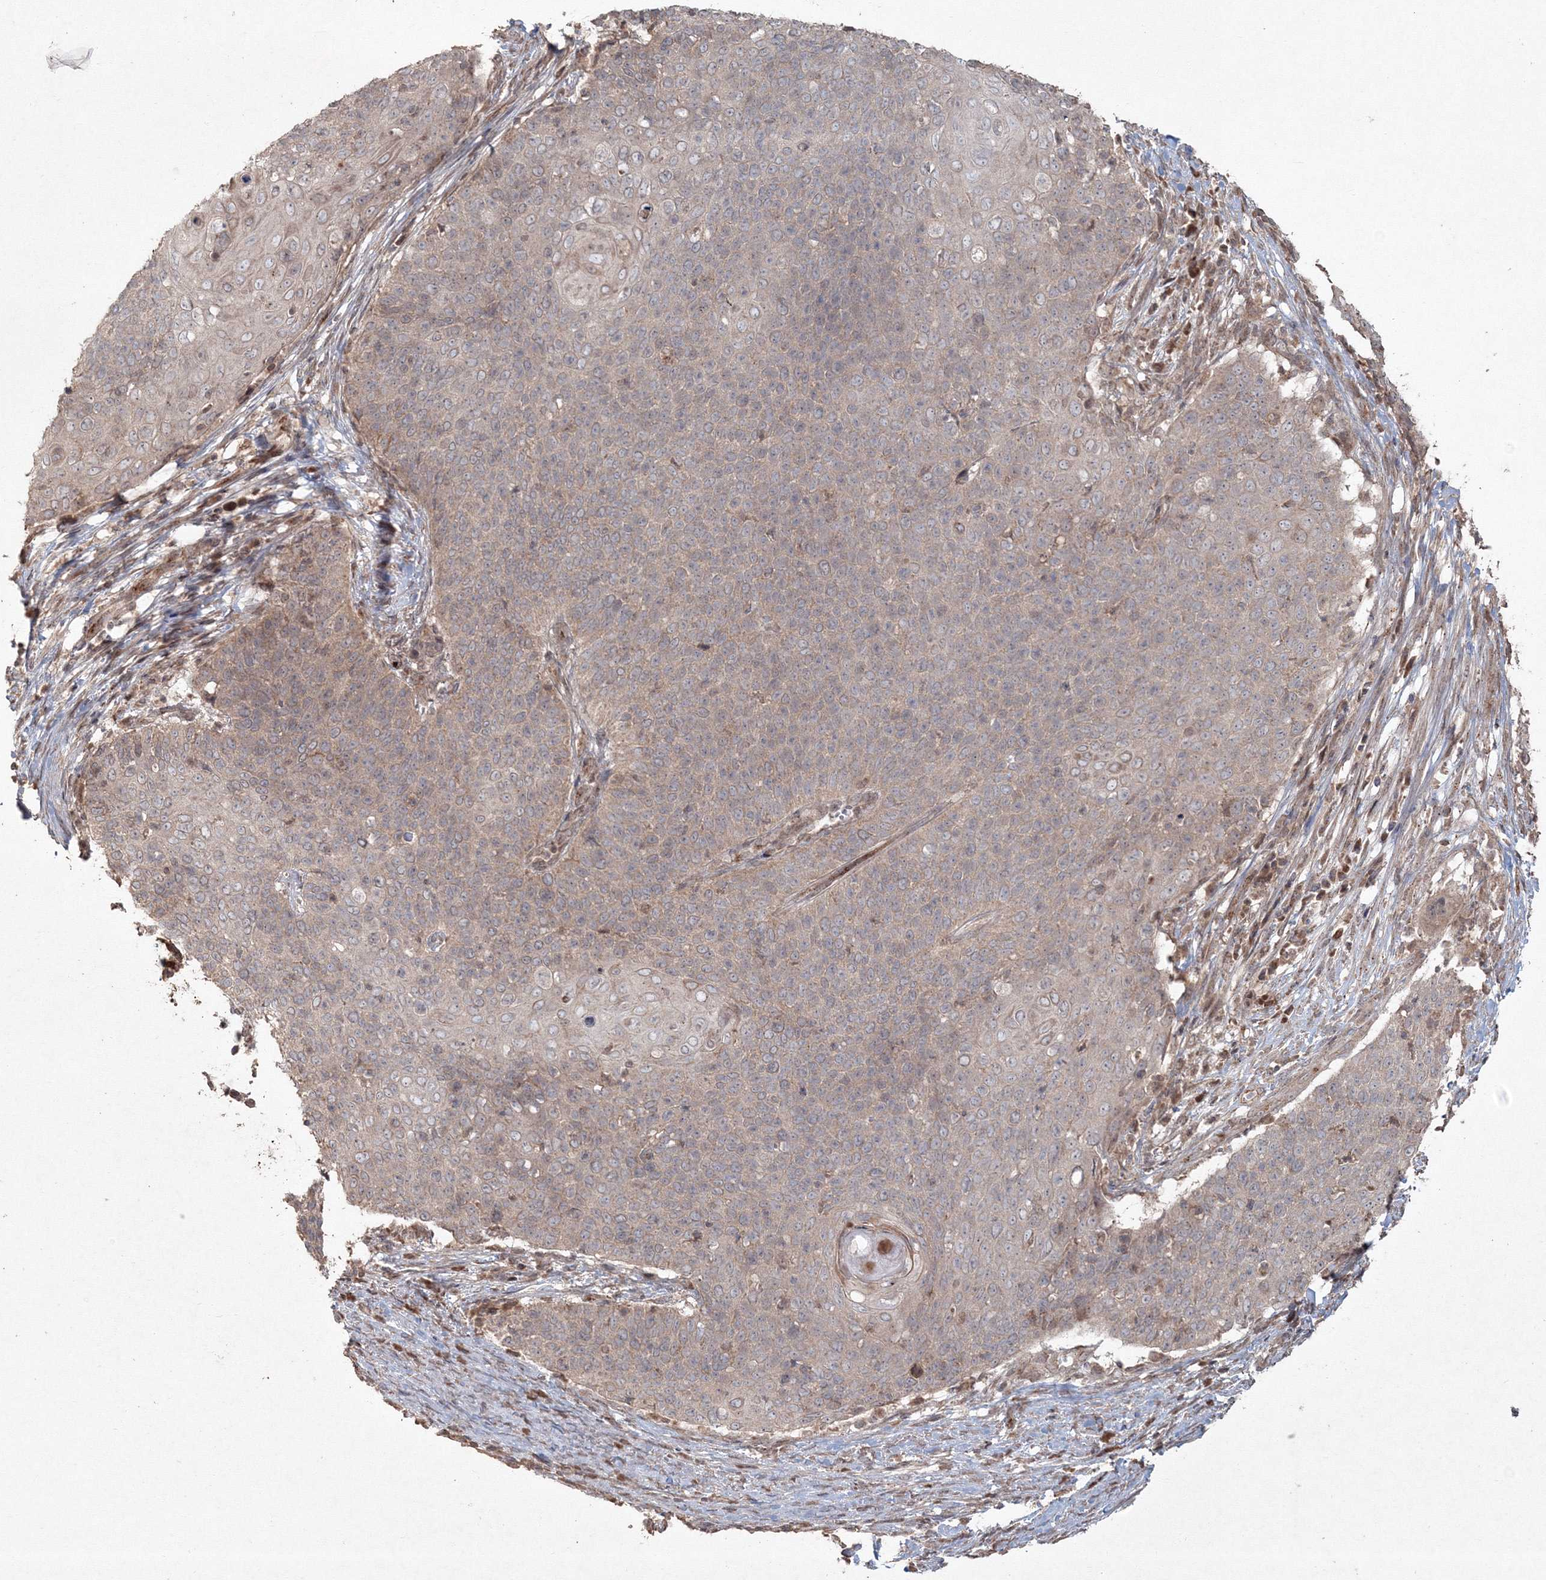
{"staining": {"intensity": "weak", "quantity": "25%-75%", "location": "cytoplasmic/membranous"}, "tissue": "cervical cancer", "cell_type": "Tumor cells", "image_type": "cancer", "snomed": [{"axis": "morphology", "description": "Squamous cell carcinoma, NOS"}, {"axis": "topography", "description": "Cervix"}], "caption": "Cervical cancer stained with immunohistochemistry demonstrates weak cytoplasmic/membranous staining in approximately 25%-75% of tumor cells.", "gene": "ANAPC16", "patient": {"sex": "female", "age": 39}}